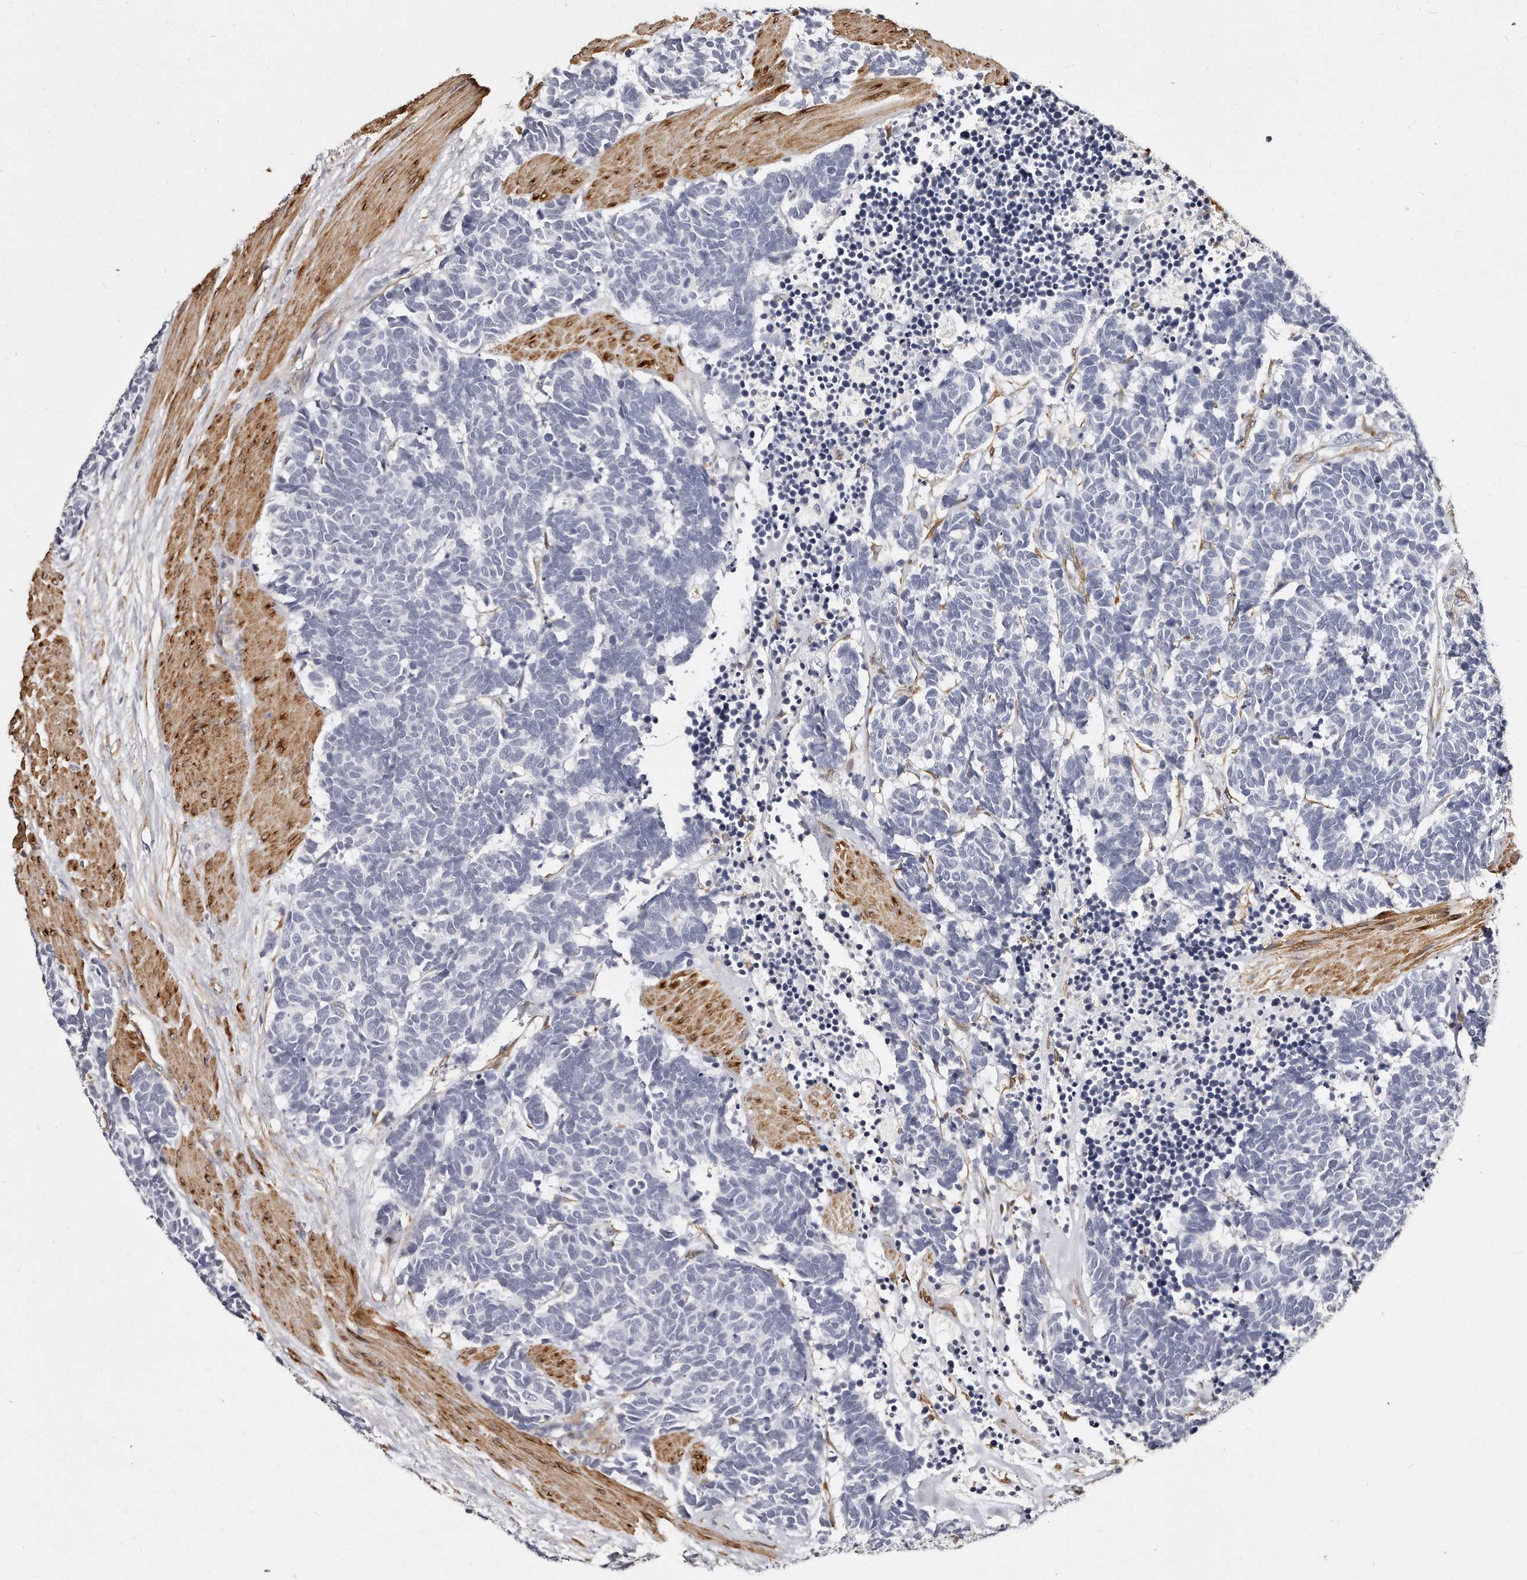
{"staining": {"intensity": "negative", "quantity": "none", "location": "none"}, "tissue": "carcinoid", "cell_type": "Tumor cells", "image_type": "cancer", "snomed": [{"axis": "morphology", "description": "Carcinoma, NOS"}, {"axis": "morphology", "description": "Carcinoid, malignant, NOS"}, {"axis": "topography", "description": "Urinary bladder"}], "caption": "Image shows no significant protein positivity in tumor cells of carcinoma.", "gene": "LMOD1", "patient": {"sex": "male", "age": 57}}